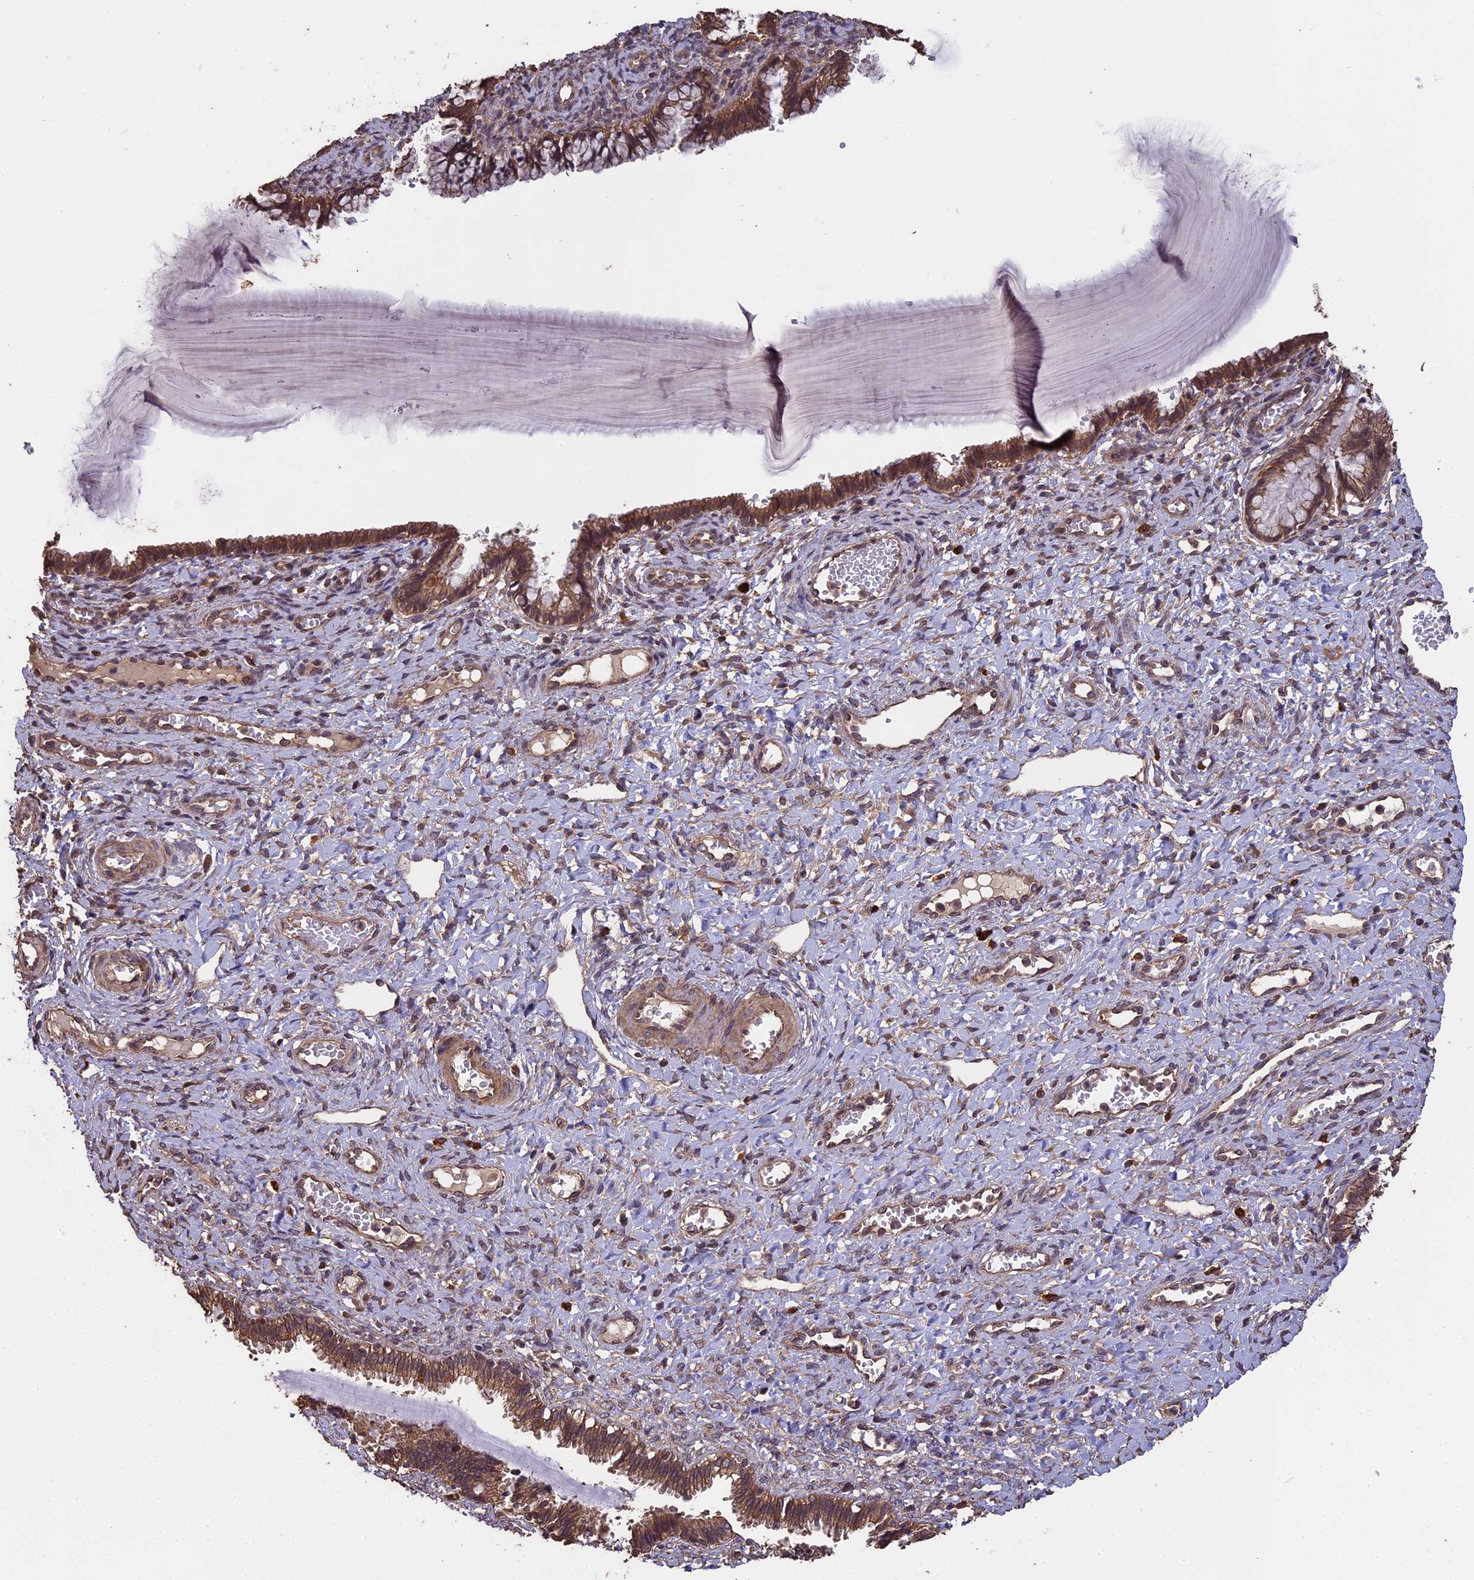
{"staining": {"intensity": "moderate", "quantity": ">75%", "location": "cytoplasmic/membranous"}, "tissue": "cervix", "cell_type": "Glandular cells", "image_type": "normal", "snomed": [{"axis": "morphology", "description": "Normal tissue, NOS"}, {"axis": "morphology", "description": "Adenocarcinoma, NOS"}, {"axis": "topography", "description": "Cervix"}], "caption": "A brown stain highlights moderate cytoplasmic/membranous positivity of a protein in glandular cells of benign cervix. (DAB IHC with brightfield microscopy, high magnification).", "gene": "CHD9", "patient": {"sex": "female", "age": 29}}